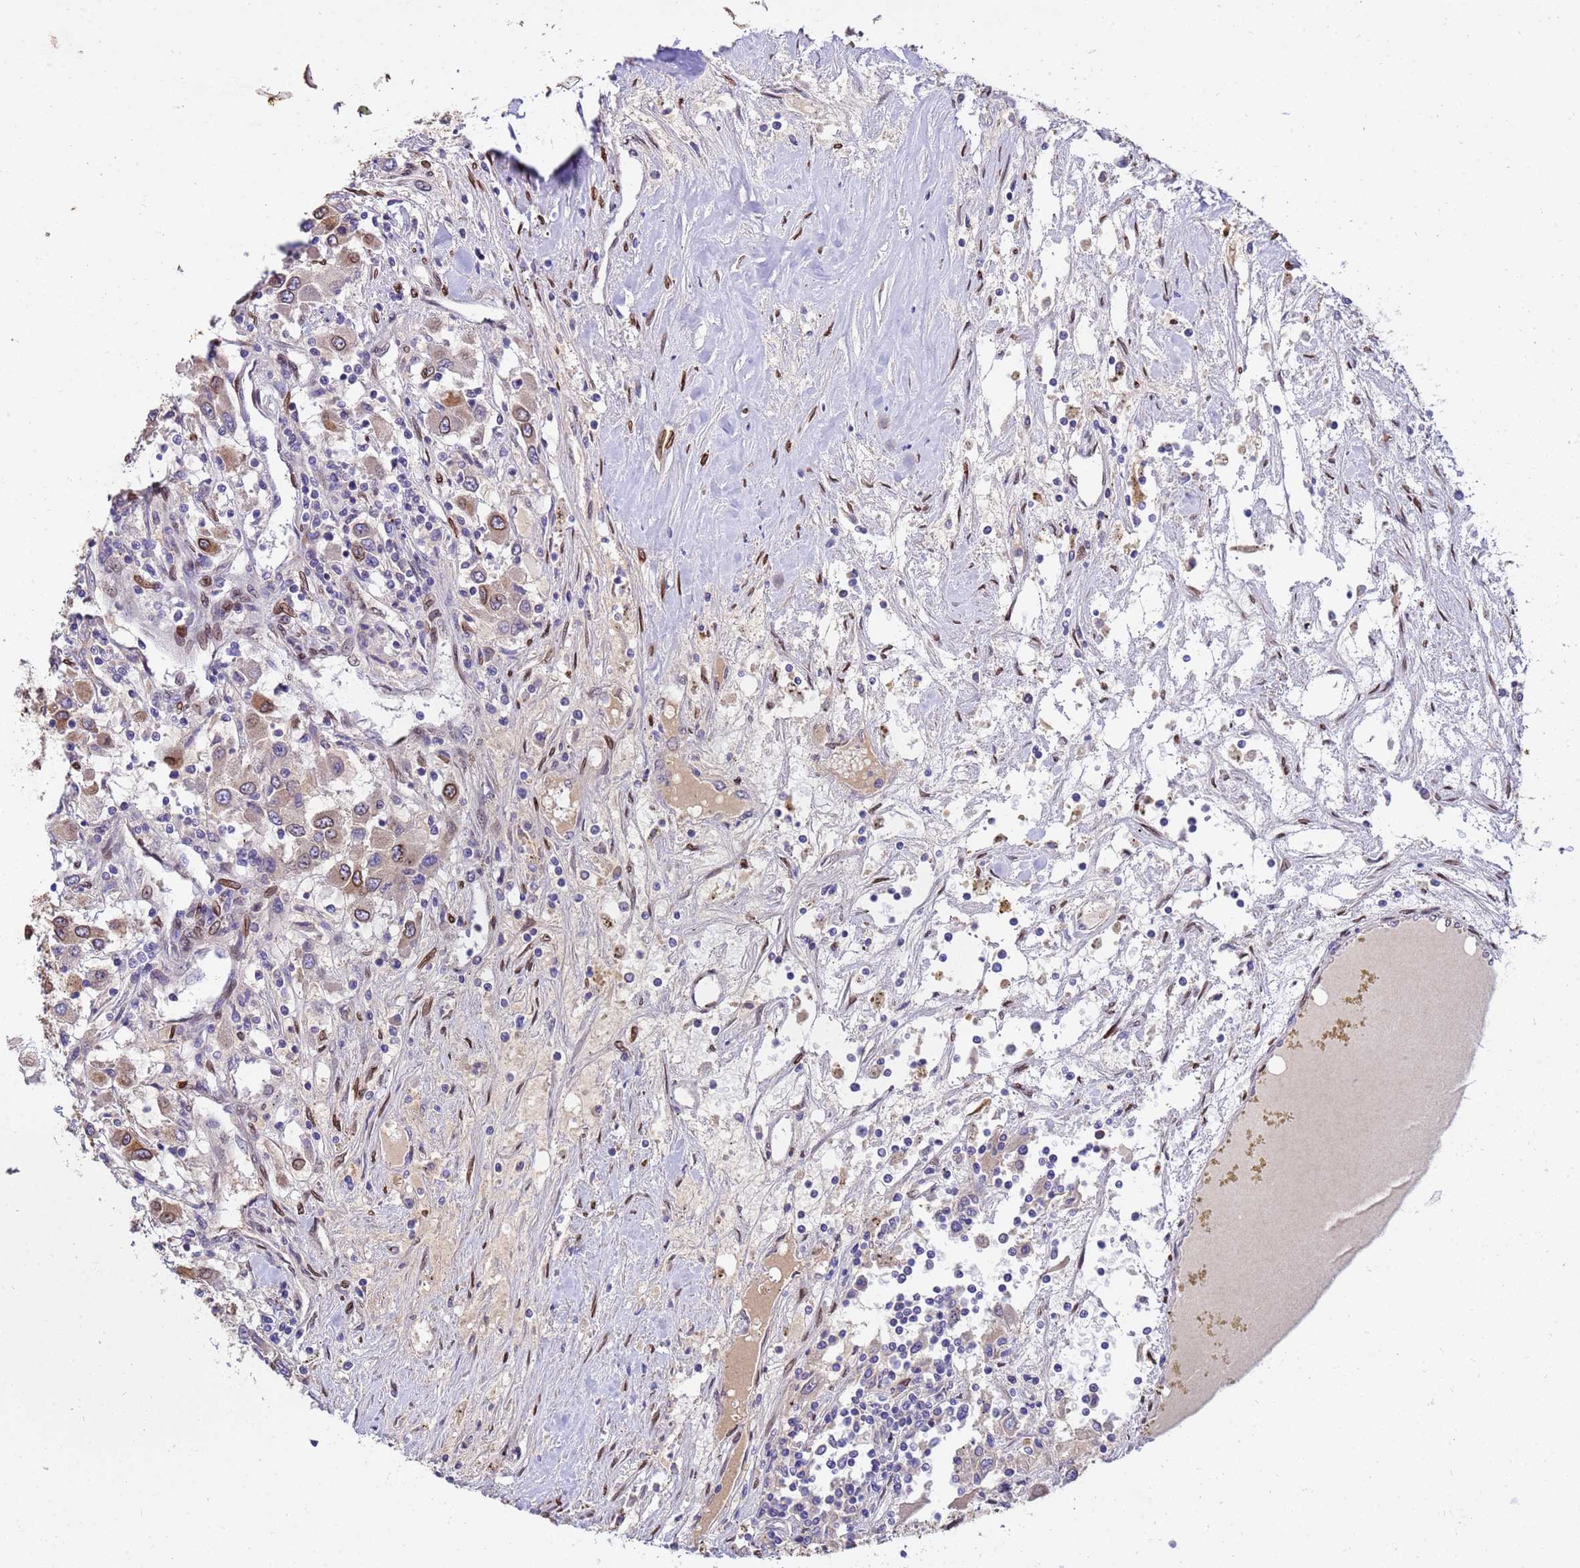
{"staining": {"intensity": "moderate", "quantity": "<25%", "location": "cytoplasmic/membranous,nuclear"}, "tissue": "renal cancer", "cell_type": "Tumor cells", "image_type": "cancer", "snomed": [{"axis": "morphology", "description": "Adenocarcinoma, NOS"}, {"axis": "topography", "description": "Kidney"}], "caption": "High-power microscopy captured an immunohistochemistry micrograph of adenocarcinoma (renal), revealing moderate cytoplasmic/membranous and nuclear staining in approximately <25% of tumor cells. (Stains: DAB in brown, nuclei in blue, Microscopy: brightfield microscopy at high magnification).", "gene": "GPR135", "patient": {"sex": "female", "age": 67}}